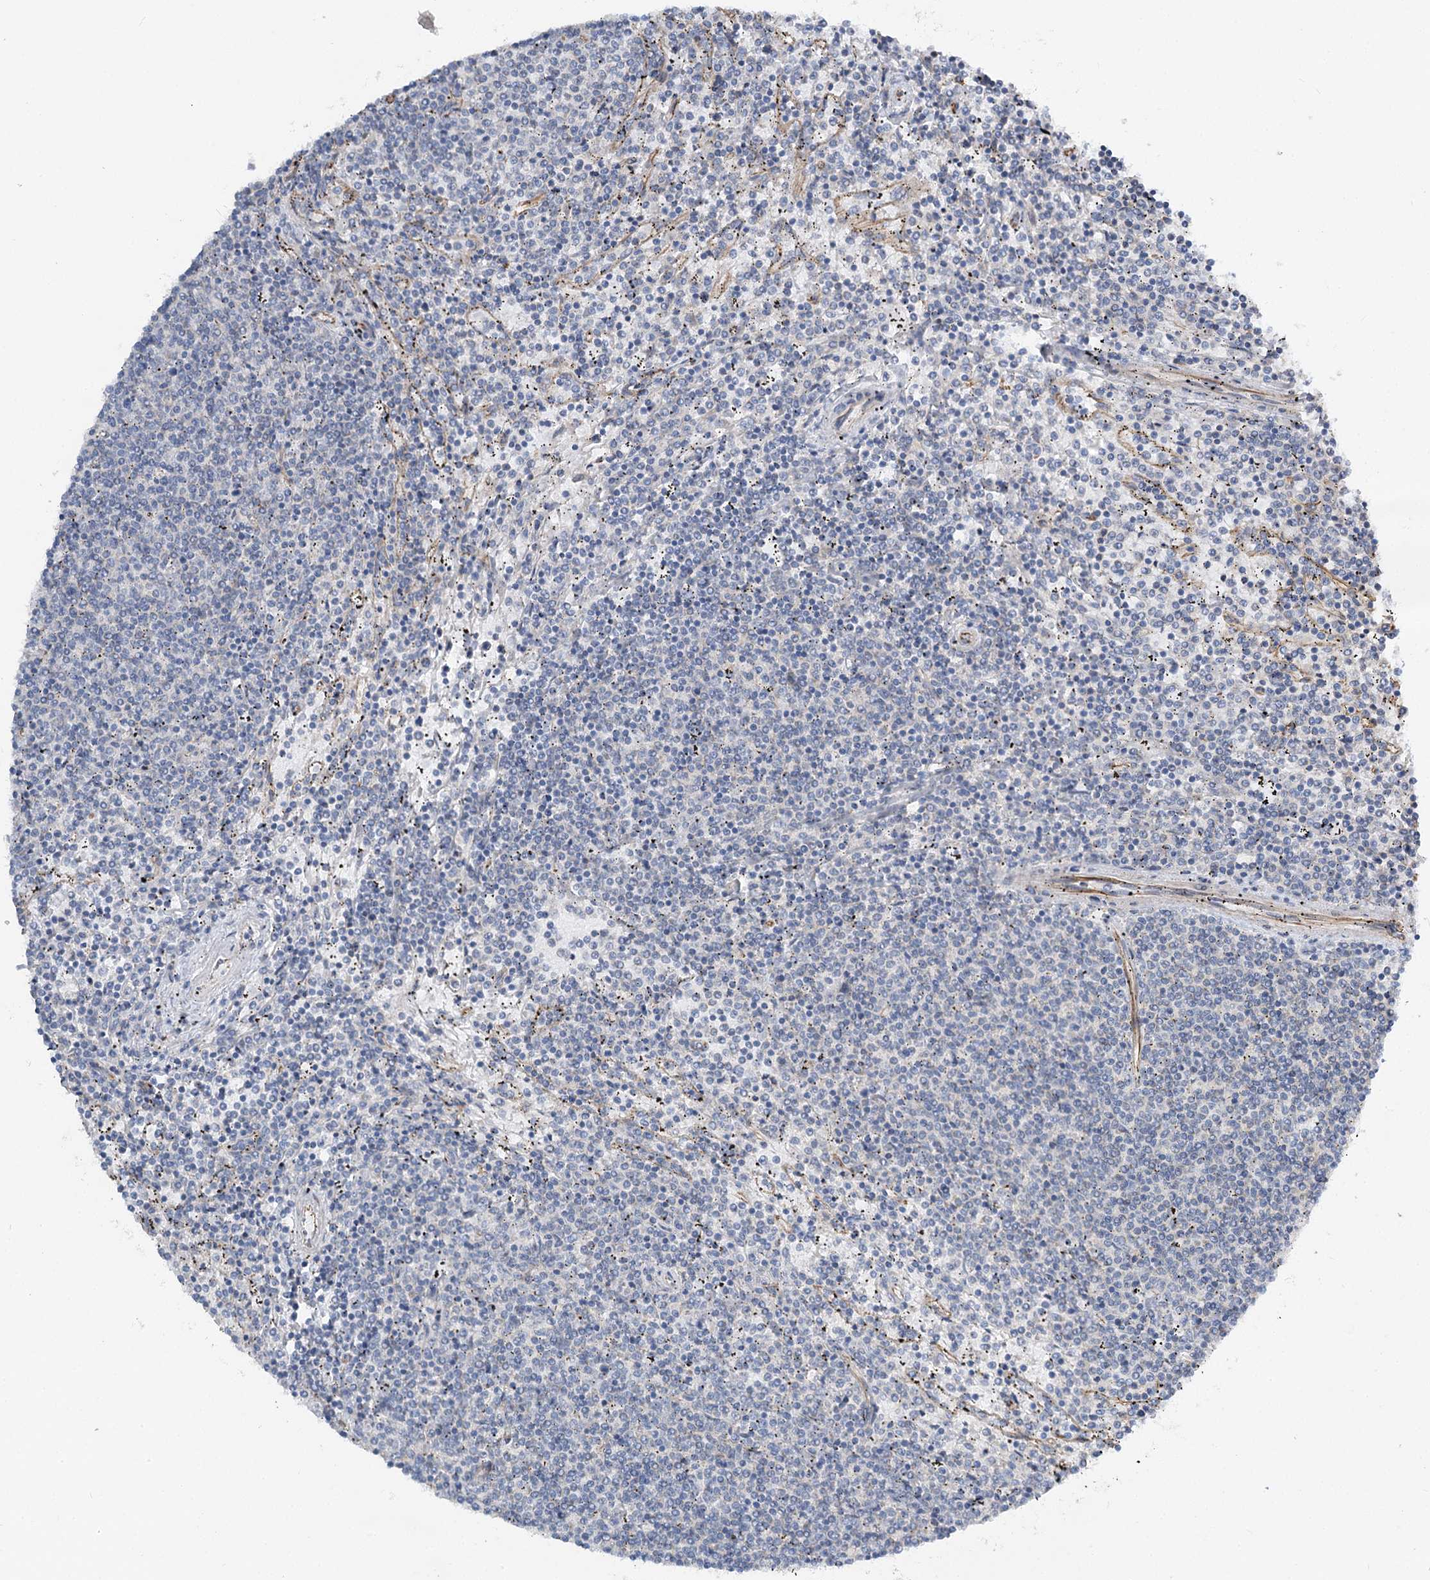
{"staining": {"intensity": "negative", "quantity": "none", "location": "none"}, "tissue": "lymphoma", "cell_type": "Tumor cells", "image_type": "cancer", "snomed": [{"axis": "morphology", "description": "Malignant lymphoma, non-Hodgkin's type, Low grade"}, {"axis": "topography", "description": "Spleen"}], "caption": "Photomicrograph shows no significant protein positivity in tumor cells of low-grade malignant lymphoma, non-Hodgkin's type.", "gene": "KIAA0825", "patient": {"sex": "female", "age": 50}}